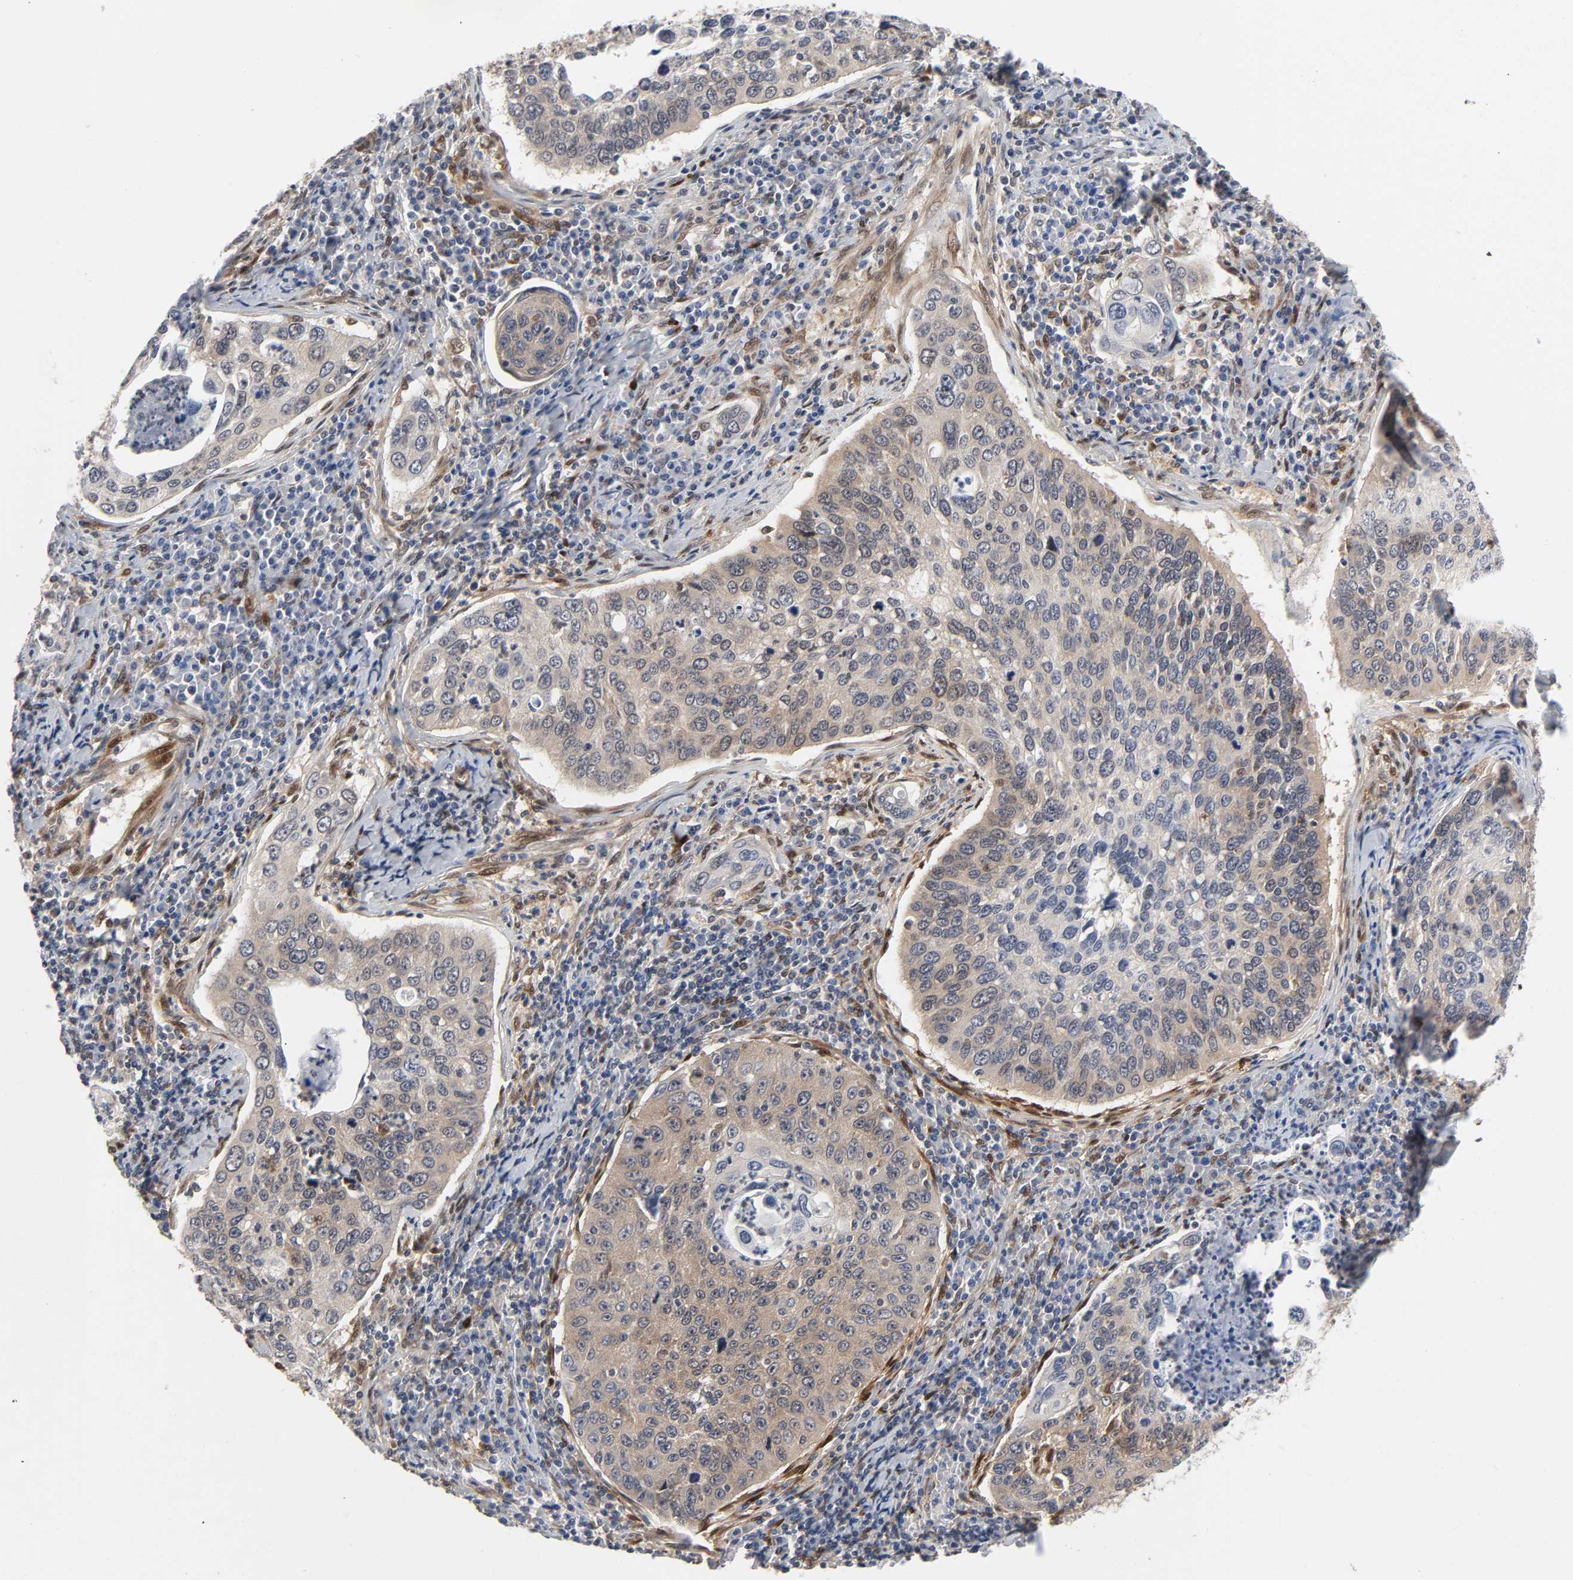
{"staining": {"intensity": "weak", "quantity": "25%-75%", "location": "cytoplasmic/membranous"}, "tissue": "cervical cancer", "cell_type": "Tumor cells", "image_type": "cancer", "snomed": [{"axis": "morphology", "description": "Squamous cell carcinoma, NOS"}, {"axis": "topography", "description": "Cervix"}], "caption": "There is low levels of weak cytoplasmic/membranous positivity in tumor cells of squamous cell carcinoma (cervical), as demonstrated by immunohistochemical staining (brown color).", "gene": "PTEN", "patient": {"sex": "female", "age": 53}}